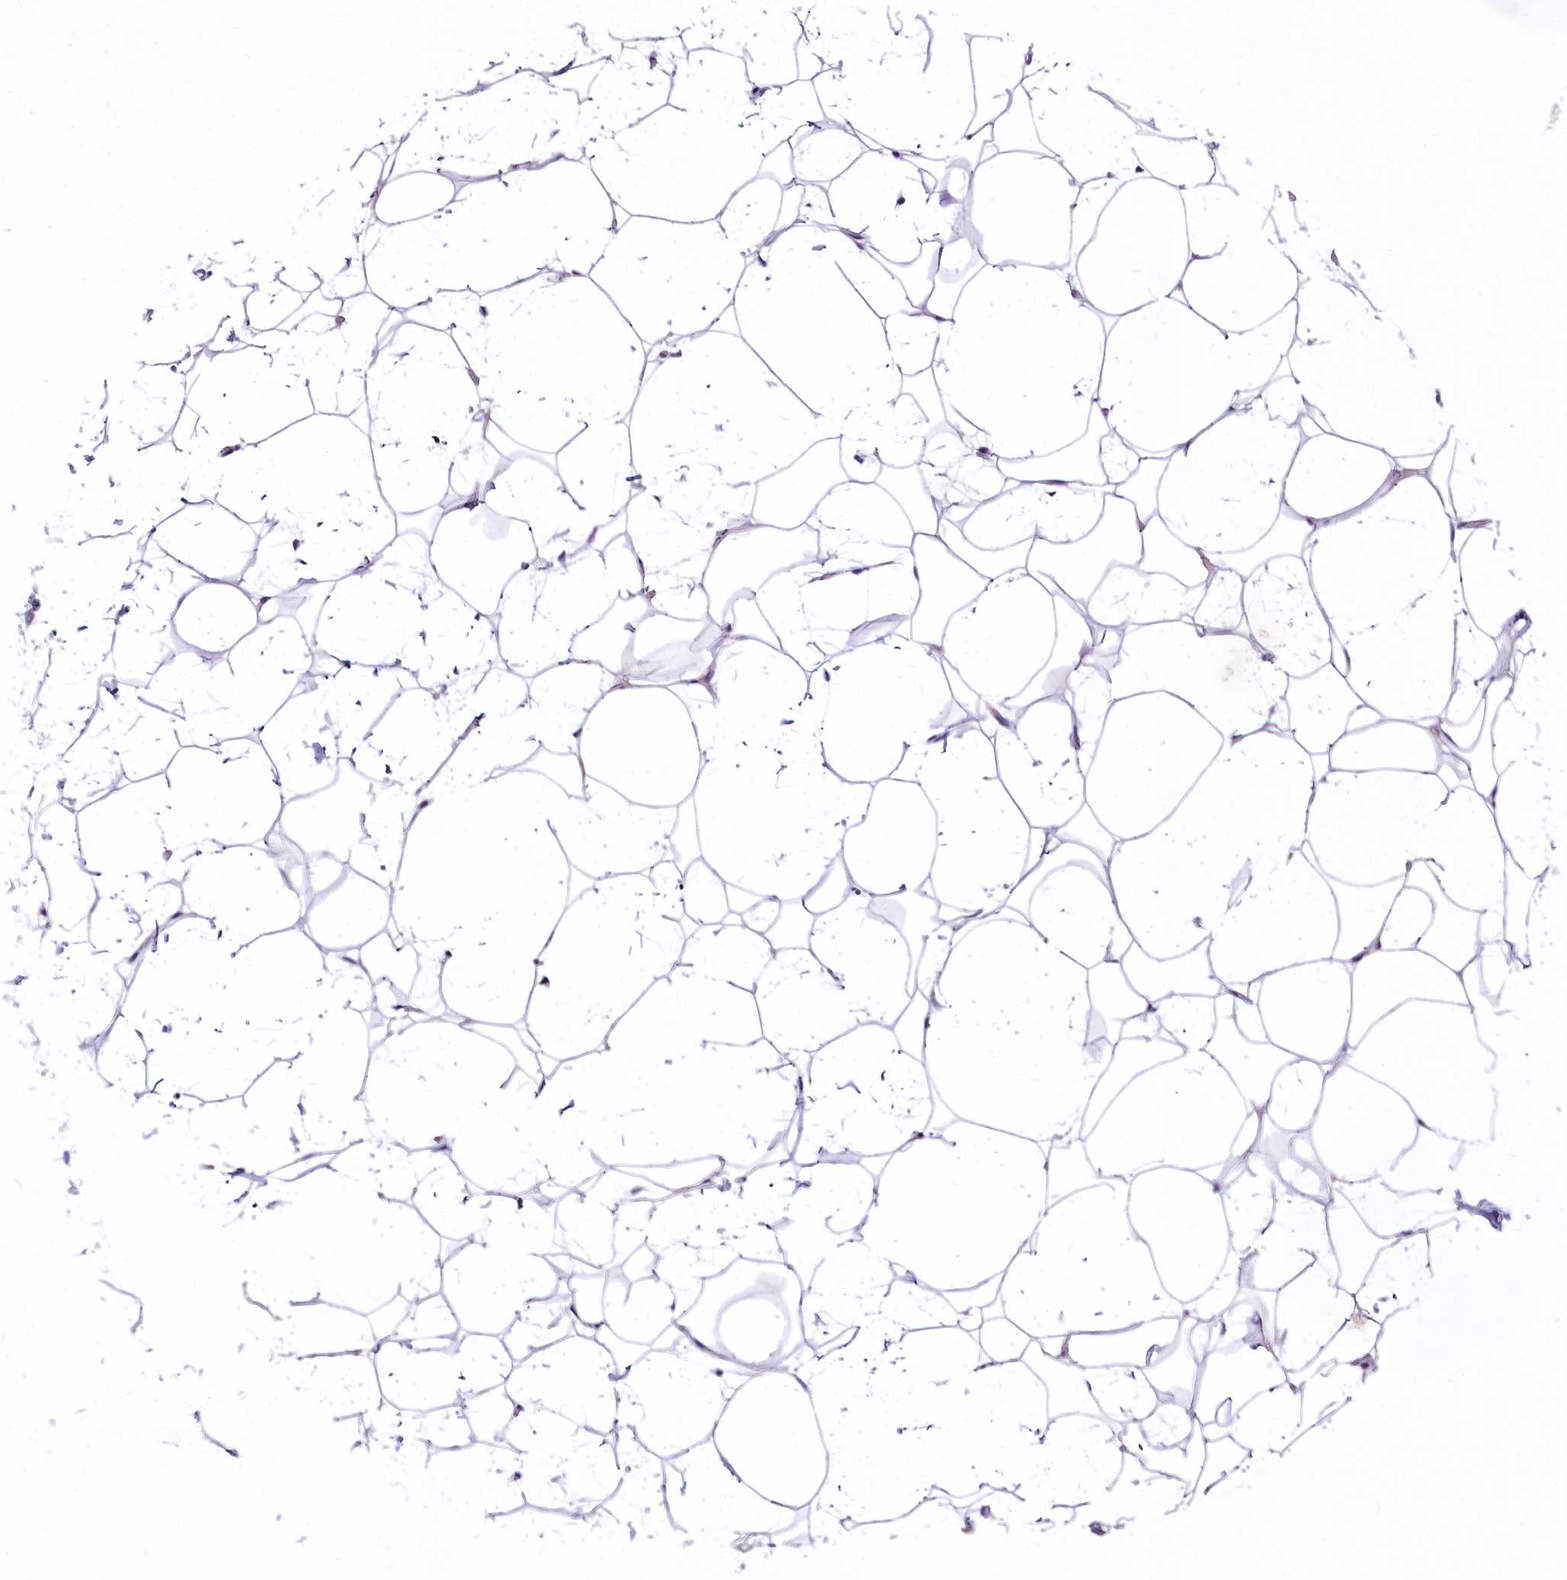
{"staining": {"intensity": "negative", "quantity": "none", "location": "none"}, "tissue": "adipose tissue", "cell_type": "Adipocytes", "image_type": "normal", "snomed": [{"axis": "morphology", "description": "Normal tissue, NOS"}, {"axis": "topography", "description": "Breast"}], "caption": "IHC micrograph of benign human adipose tissue stained for a protein (brown), which shows no staining in adipocytes.", "gene": "VWA5A", "patient": {"sex": "female", "age": 26}}